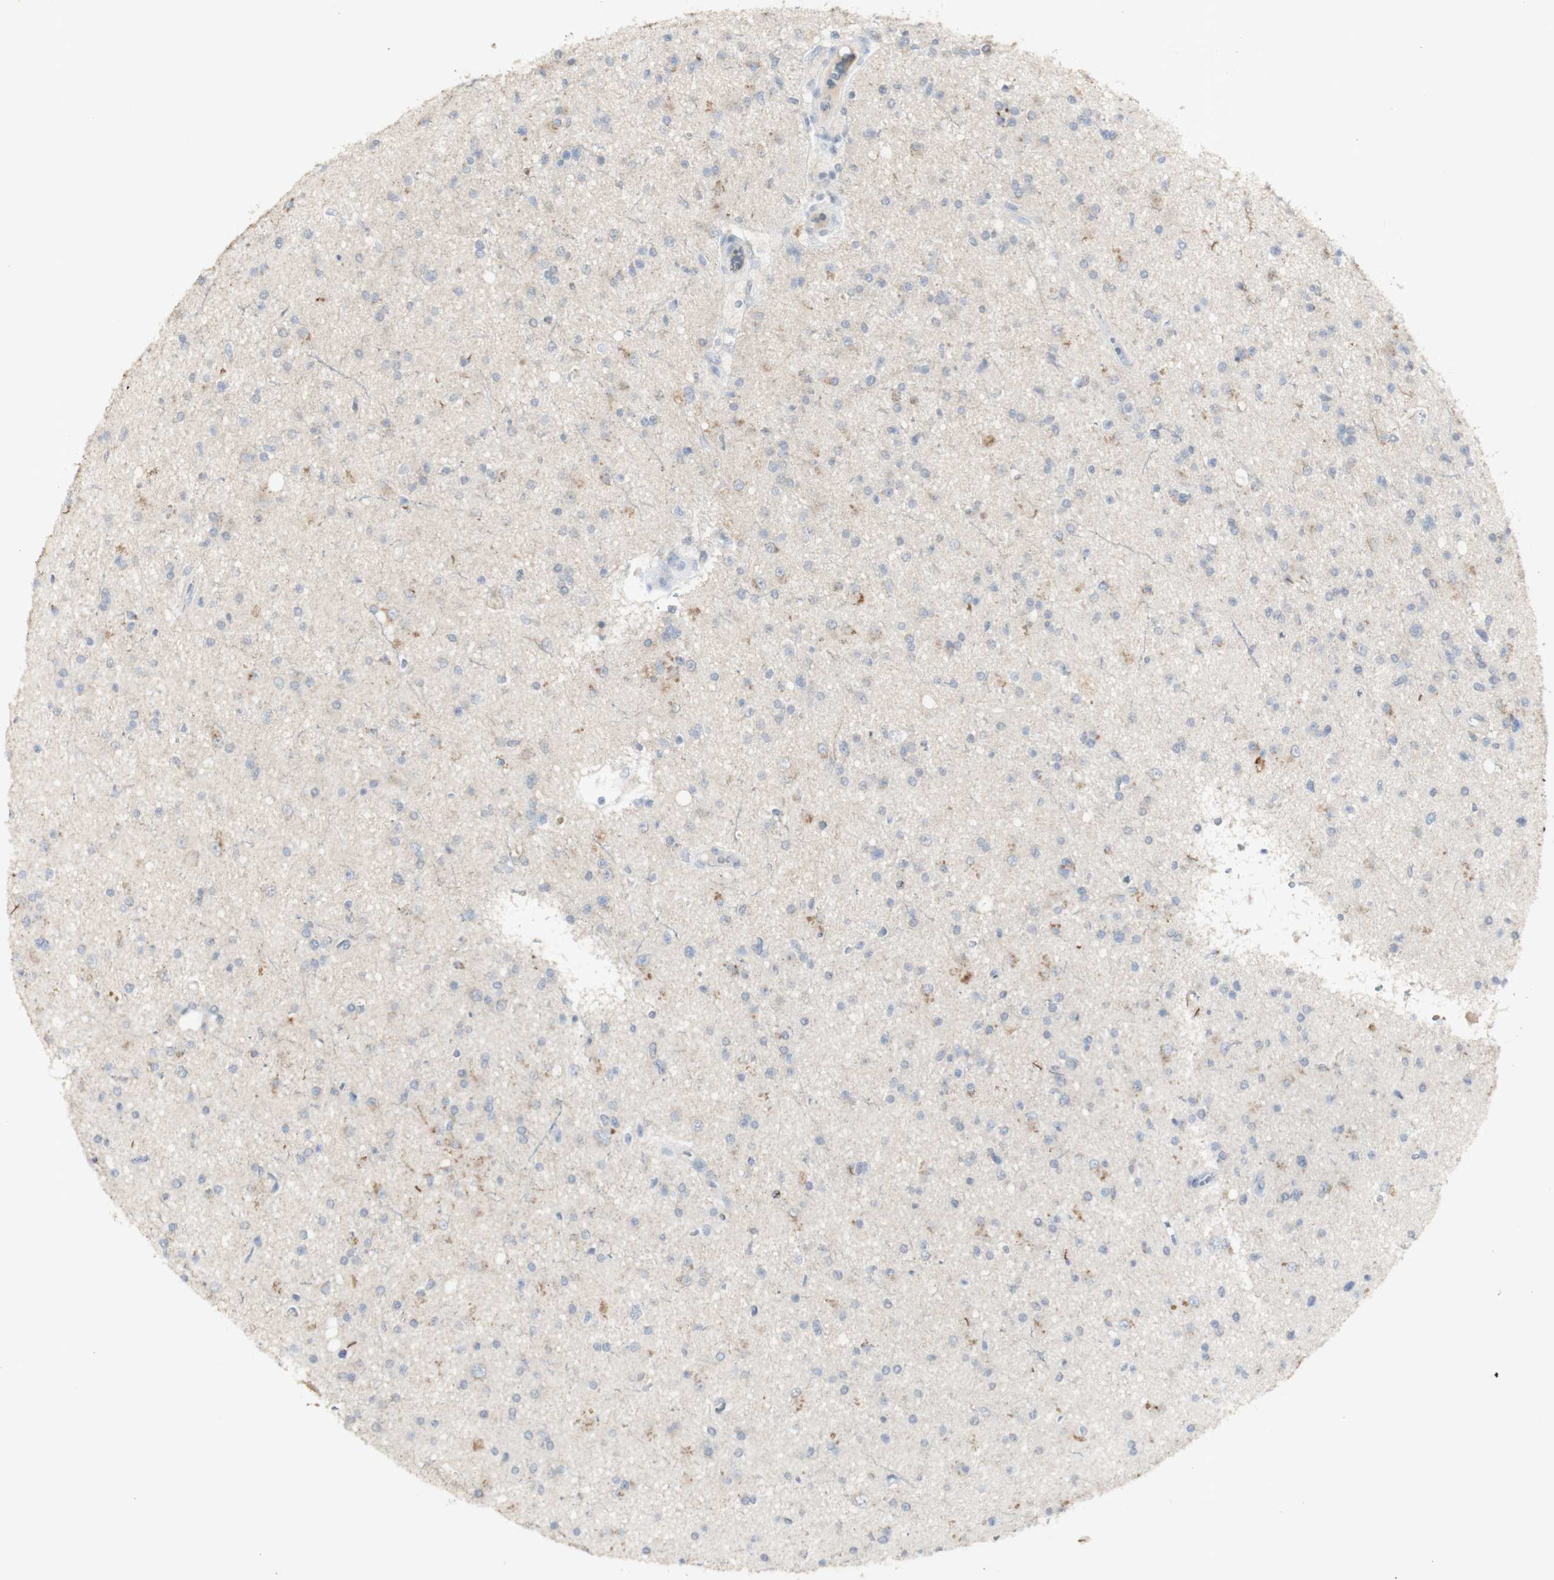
{"staining": {"intensity": "negative", "quantity": "none", "location": "none"}, "tissue": "glioma", "cell_type": "Tumor cells", "image_type": "cancer", "snomed": [{"axis": "morphology", "description": "Glioma, malignant, High grade"}, {"axis": "topography", "description": "Brain"}], "caption": "There is no significant staining in tumor cells of glioma.", "gene": "INS", "patient": {"sex": "male", "age": 33}}